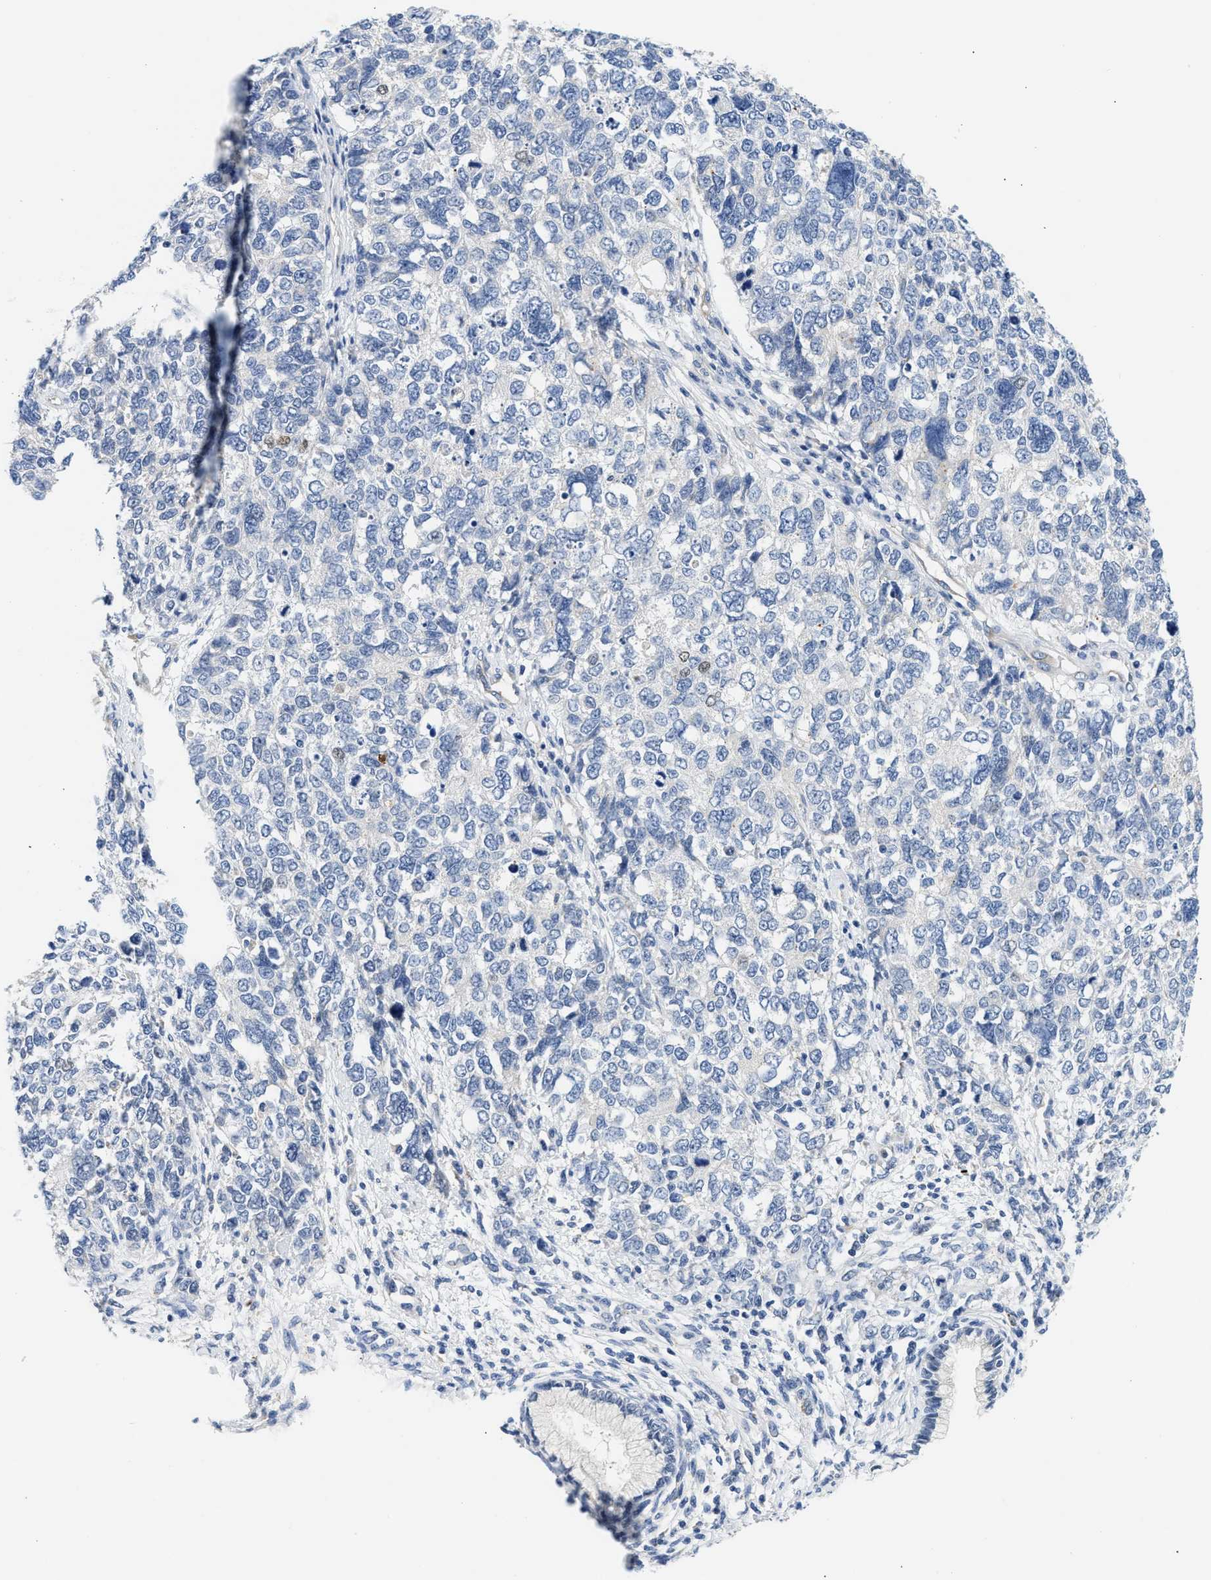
{"staining": {"intensity": "negative", "quantity": "none", "location": "none"}, "tissue": "cervical cancer", "cell_type": "Tumor cells", "image_type": "cancer", "snomed": [{"axis": "morphology", "description": "Squamous cell carcinoma, NOS"}, {"axis": "topography", "description": "Cervix"}], "caption": "IHC image of human squamous cell carcinoma (cervical) stained for a protein (brown), which reveals no positivity in tumor cells. The staining is performed using DAB (3,3'-diaminobenzidine) brown chromogen with nuclei counter-stained in using hematoxylin.", "gene": "PPM1L", "patient": {"sex": "female", "age": 63}}